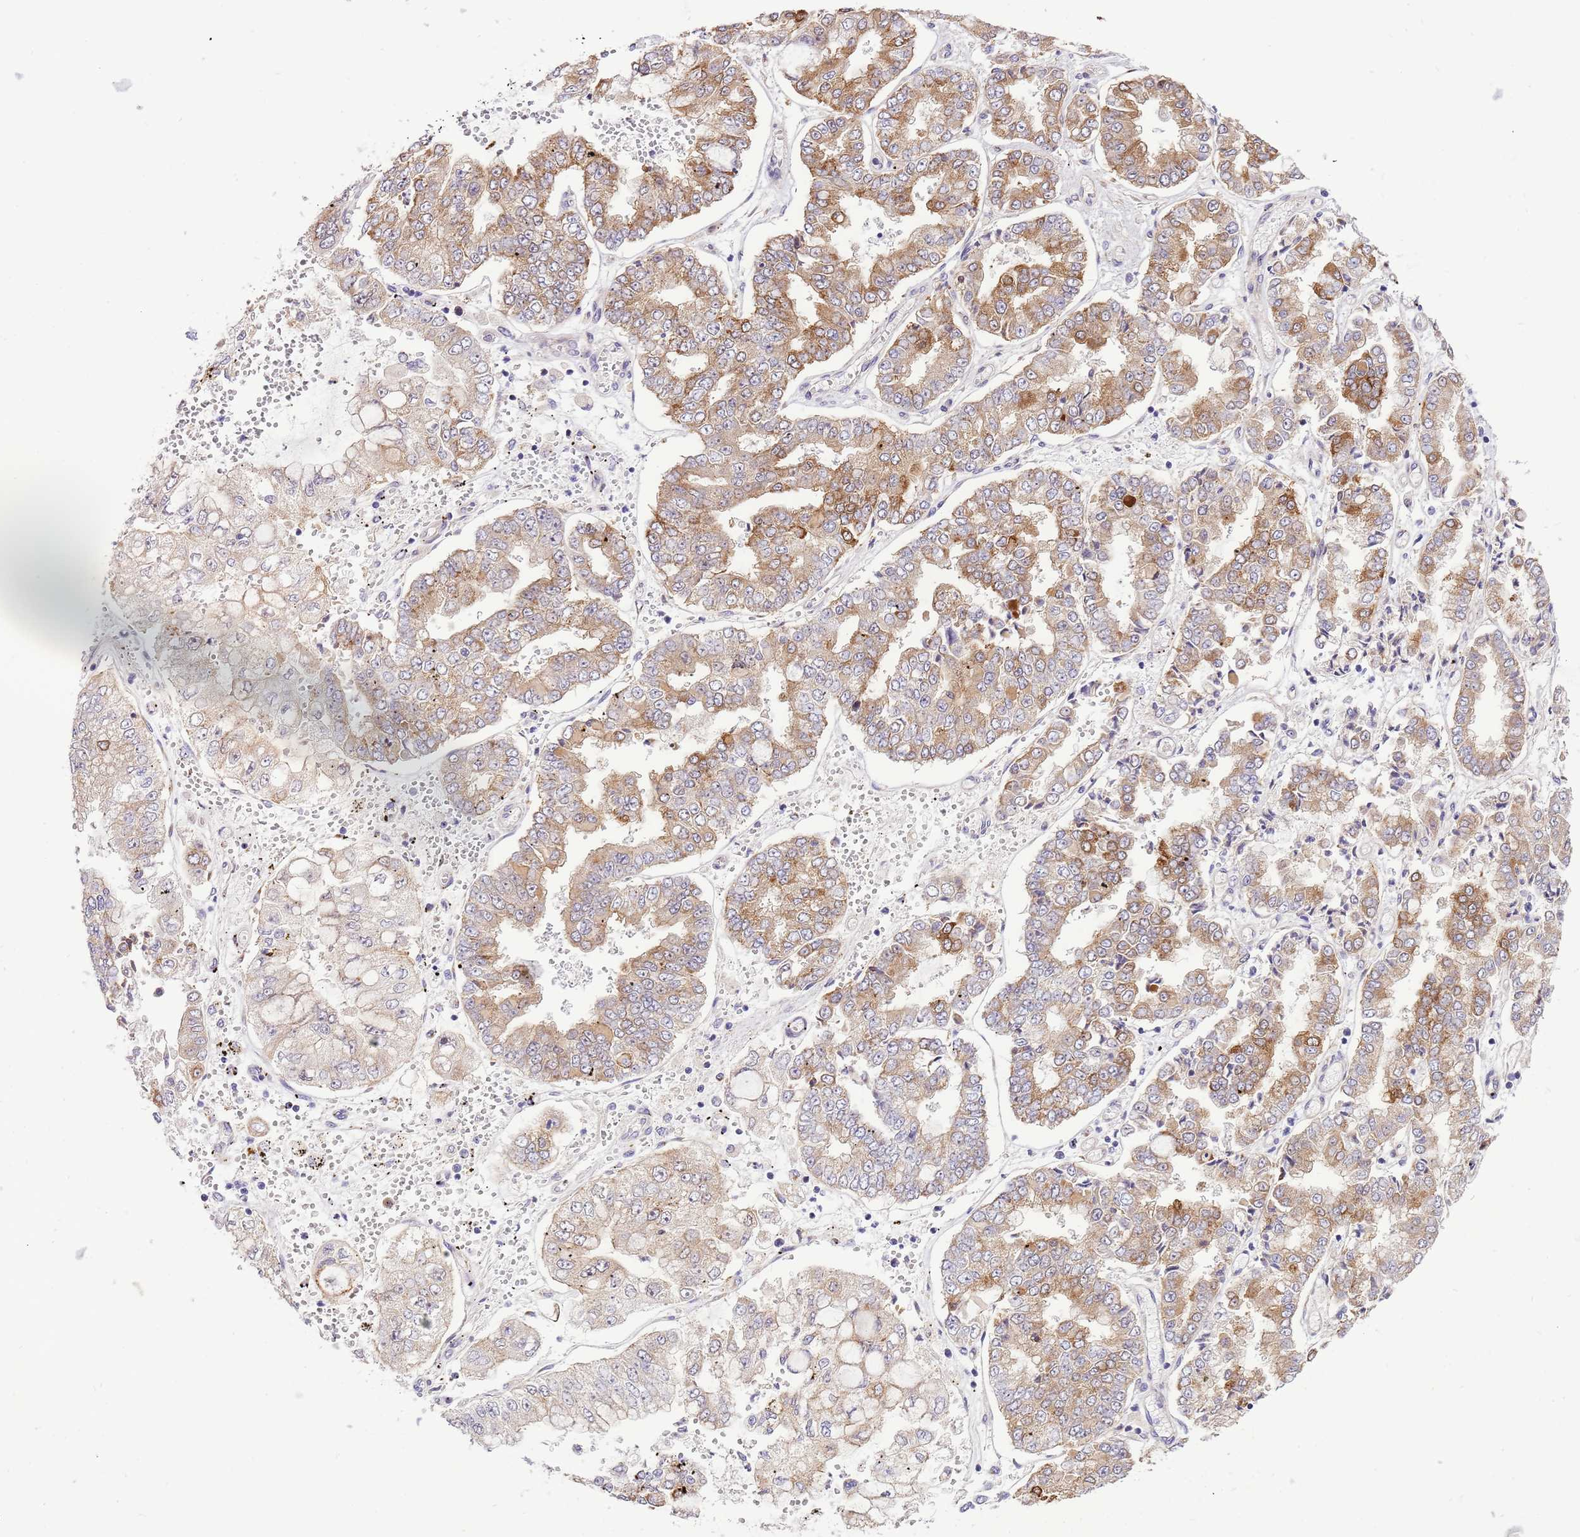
{"staining": {"intensity": "moderate", "quantity": ">75%", "location": "cytoplasmic/membranous"}, "tissue": "stomach cancer", "cell_type": "Tumor cells", "image_type": "cancer", "snomed": [{"axis": "morphology", "description": "Adenocarcinoma, NOS"}, {"axis": "topography", "description": "Stomach"}], "caption": "Approximately >75% of tumor cells in human adenocarcinoma (stomach) demonstrate moderate cytoplasmic/membranous protein expression as visualized by brown immunohistochemical staining.", "gene": "COX17", "patient": {"sex": "male", "age": 76}}